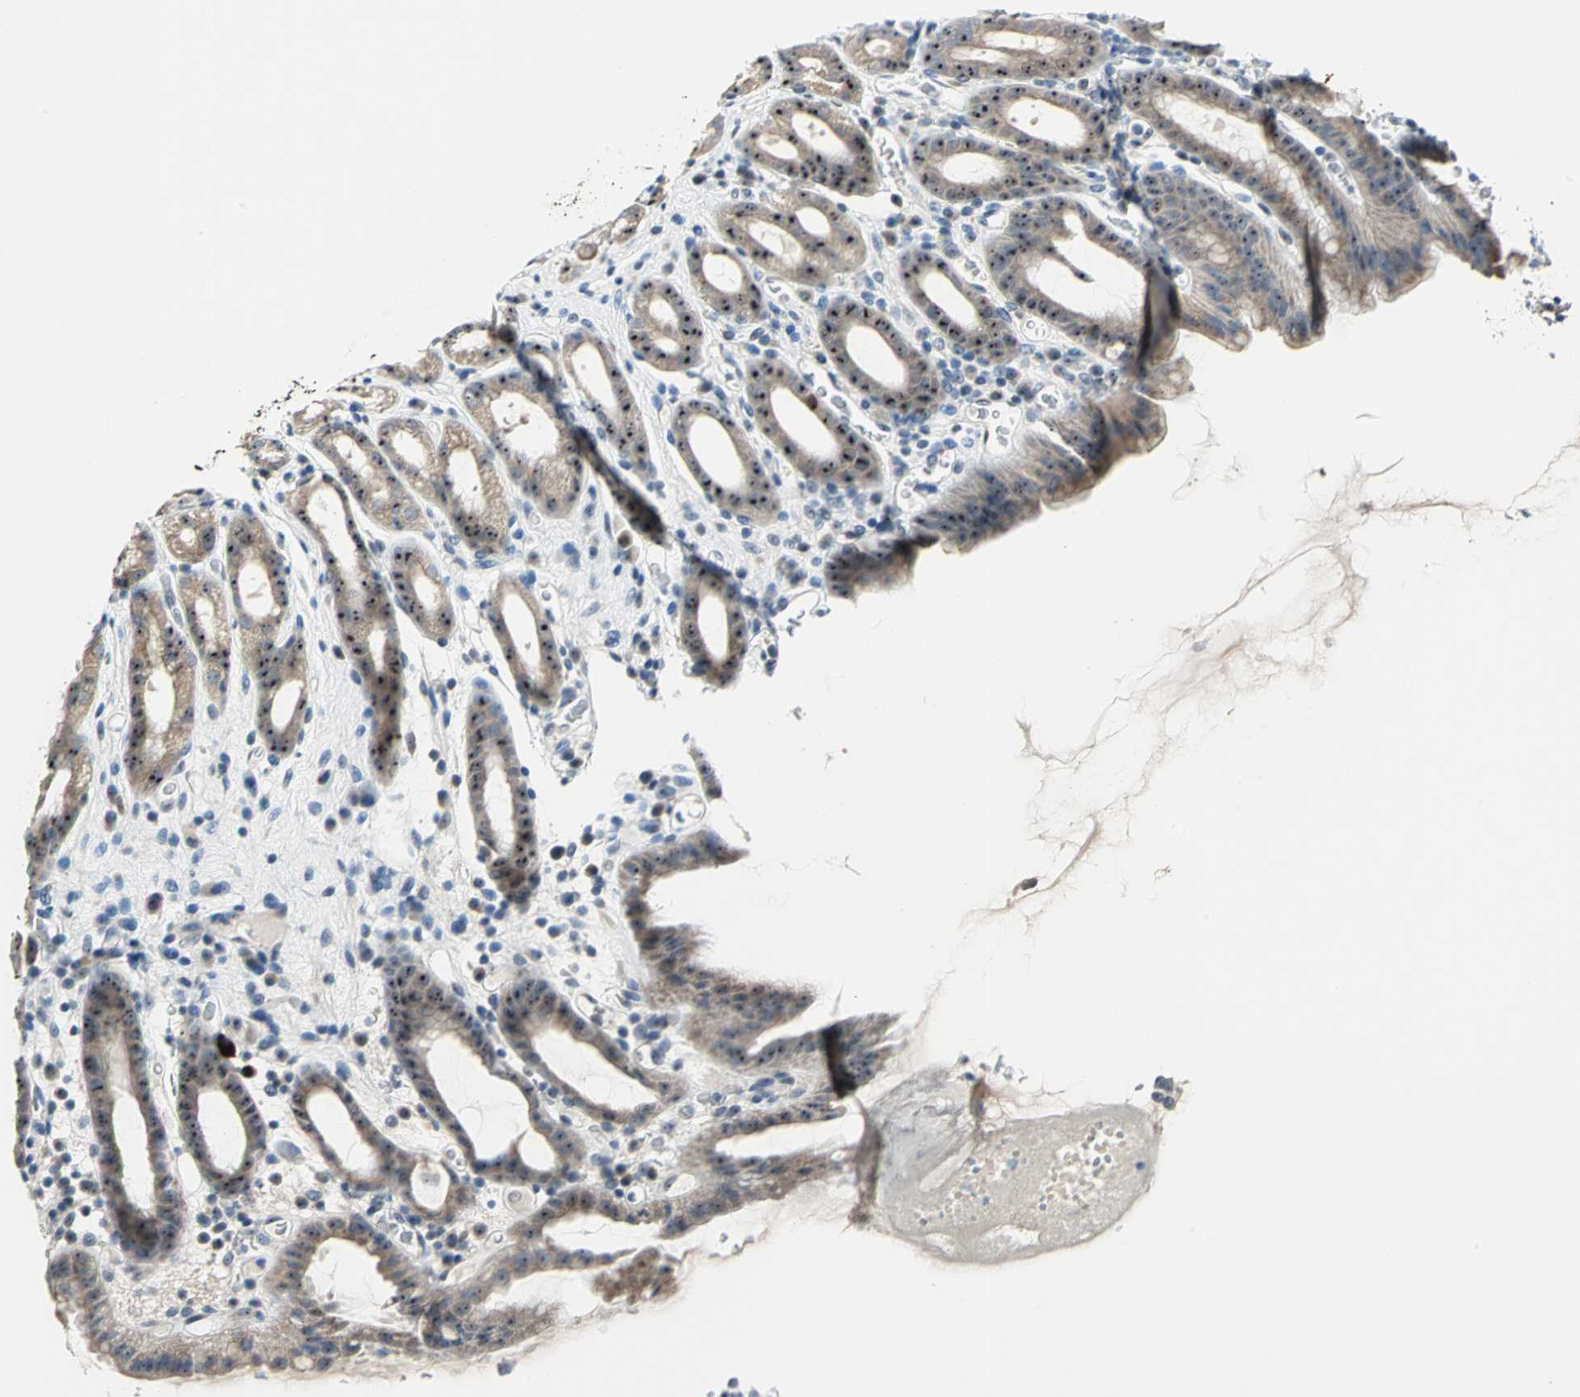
{"staining": {"intensity": "strong", "quantity": ">75%", "location": "nuclear"}, "tissue": "stomach", "cell_type": "Glandular cells", "image_type": "normal", "snomed": [{"axis": "morphology", "description": "Normal tissue, NOS"}, {"axis": "topography", "description": "Stomach, upper"}], "caption": "Immunohistochemical staining of unremarkable human stomach exhibits >75% levels of strong nuclear protein expression in about >75% of glandular cells. (Stains: DAB in brown, nuclei in blue, Microscopy: brightfield microscopy at high magnification).", "gene": "MYBBP1A", "patient": {"sex": "male", "age": 68}}